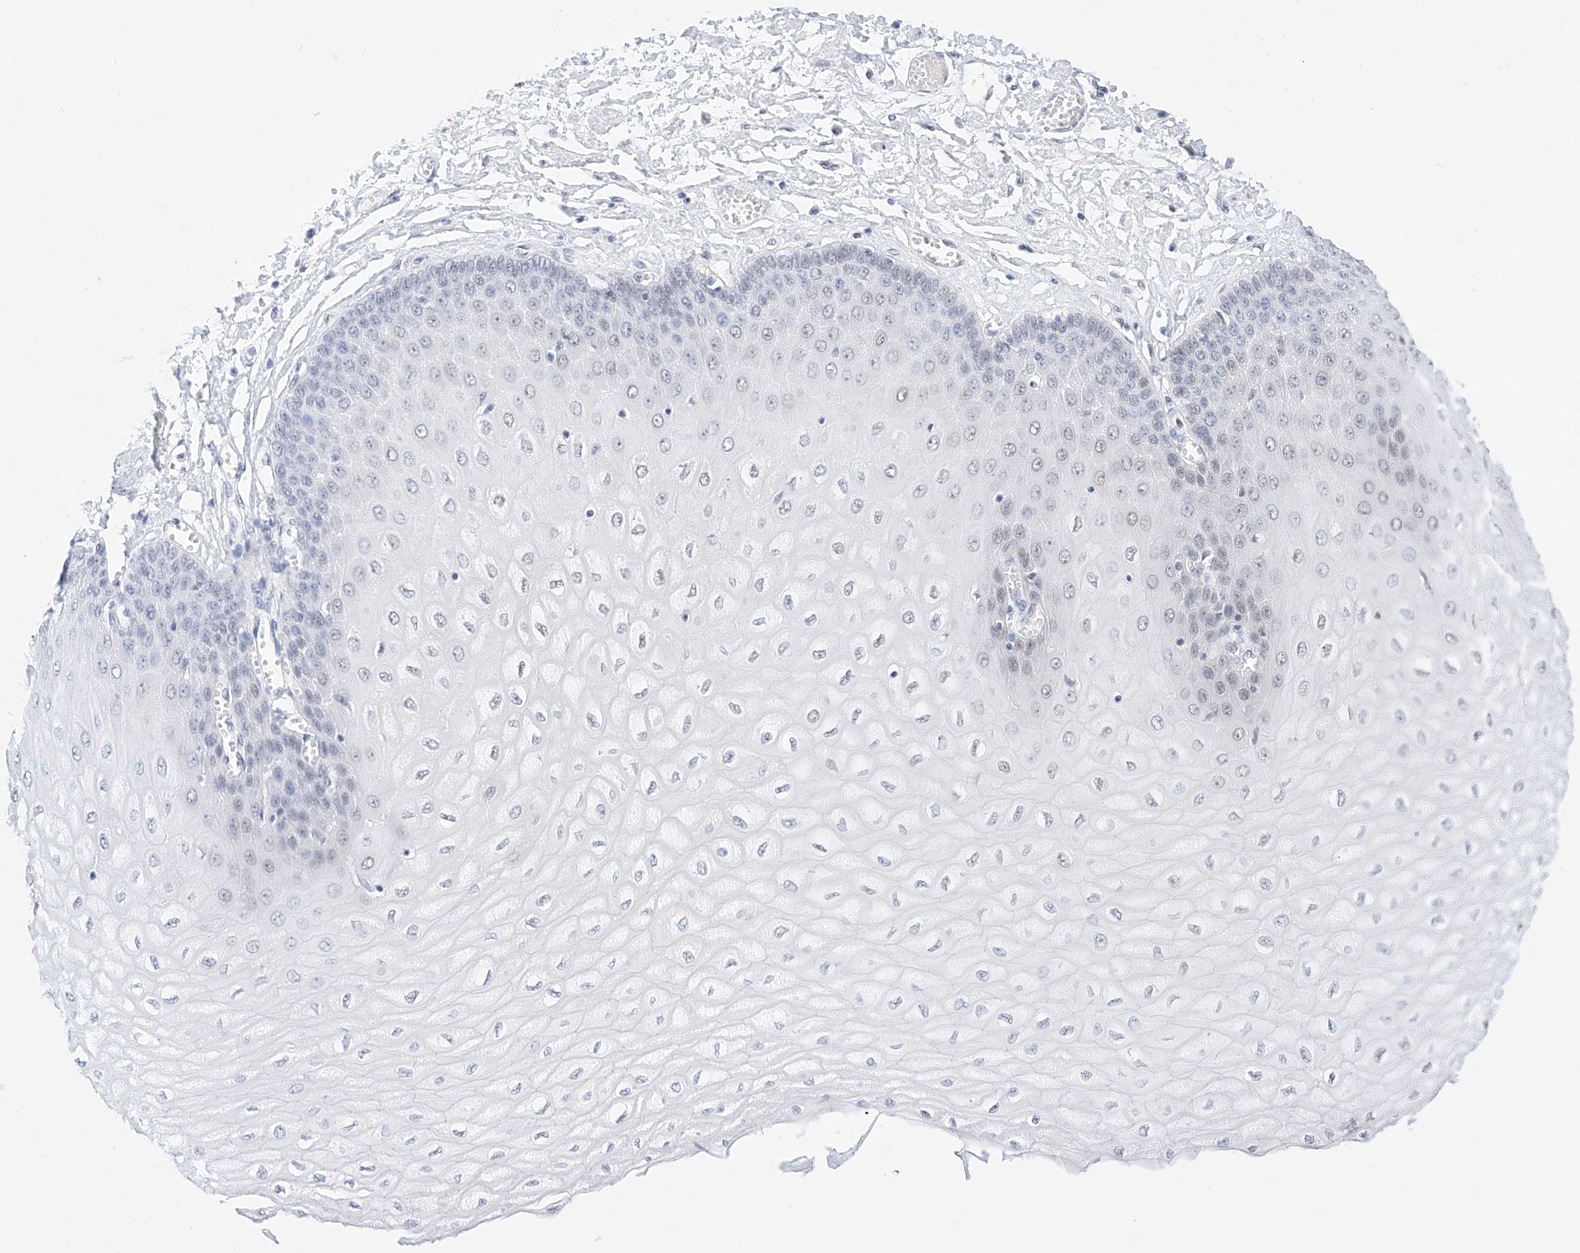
{"staining": {"intensity": "negative", "quantity": "none", "location": "none"}, "tissue": "esophagus", "cell_type": "Squamous epithelial cells", "image_type": "normal", "snomed": [{"axis": "morphology", "description": "Normal tissue, NOS"}, {"axis": "topography", "description": "Esophagus"}], "caption": "Immunohistochemical staining of normal esophagus shows no significant positivity in squamous epithelial cells.", "gene": "KCNJ1", "patient": {"sex": "male", "age": 60}}